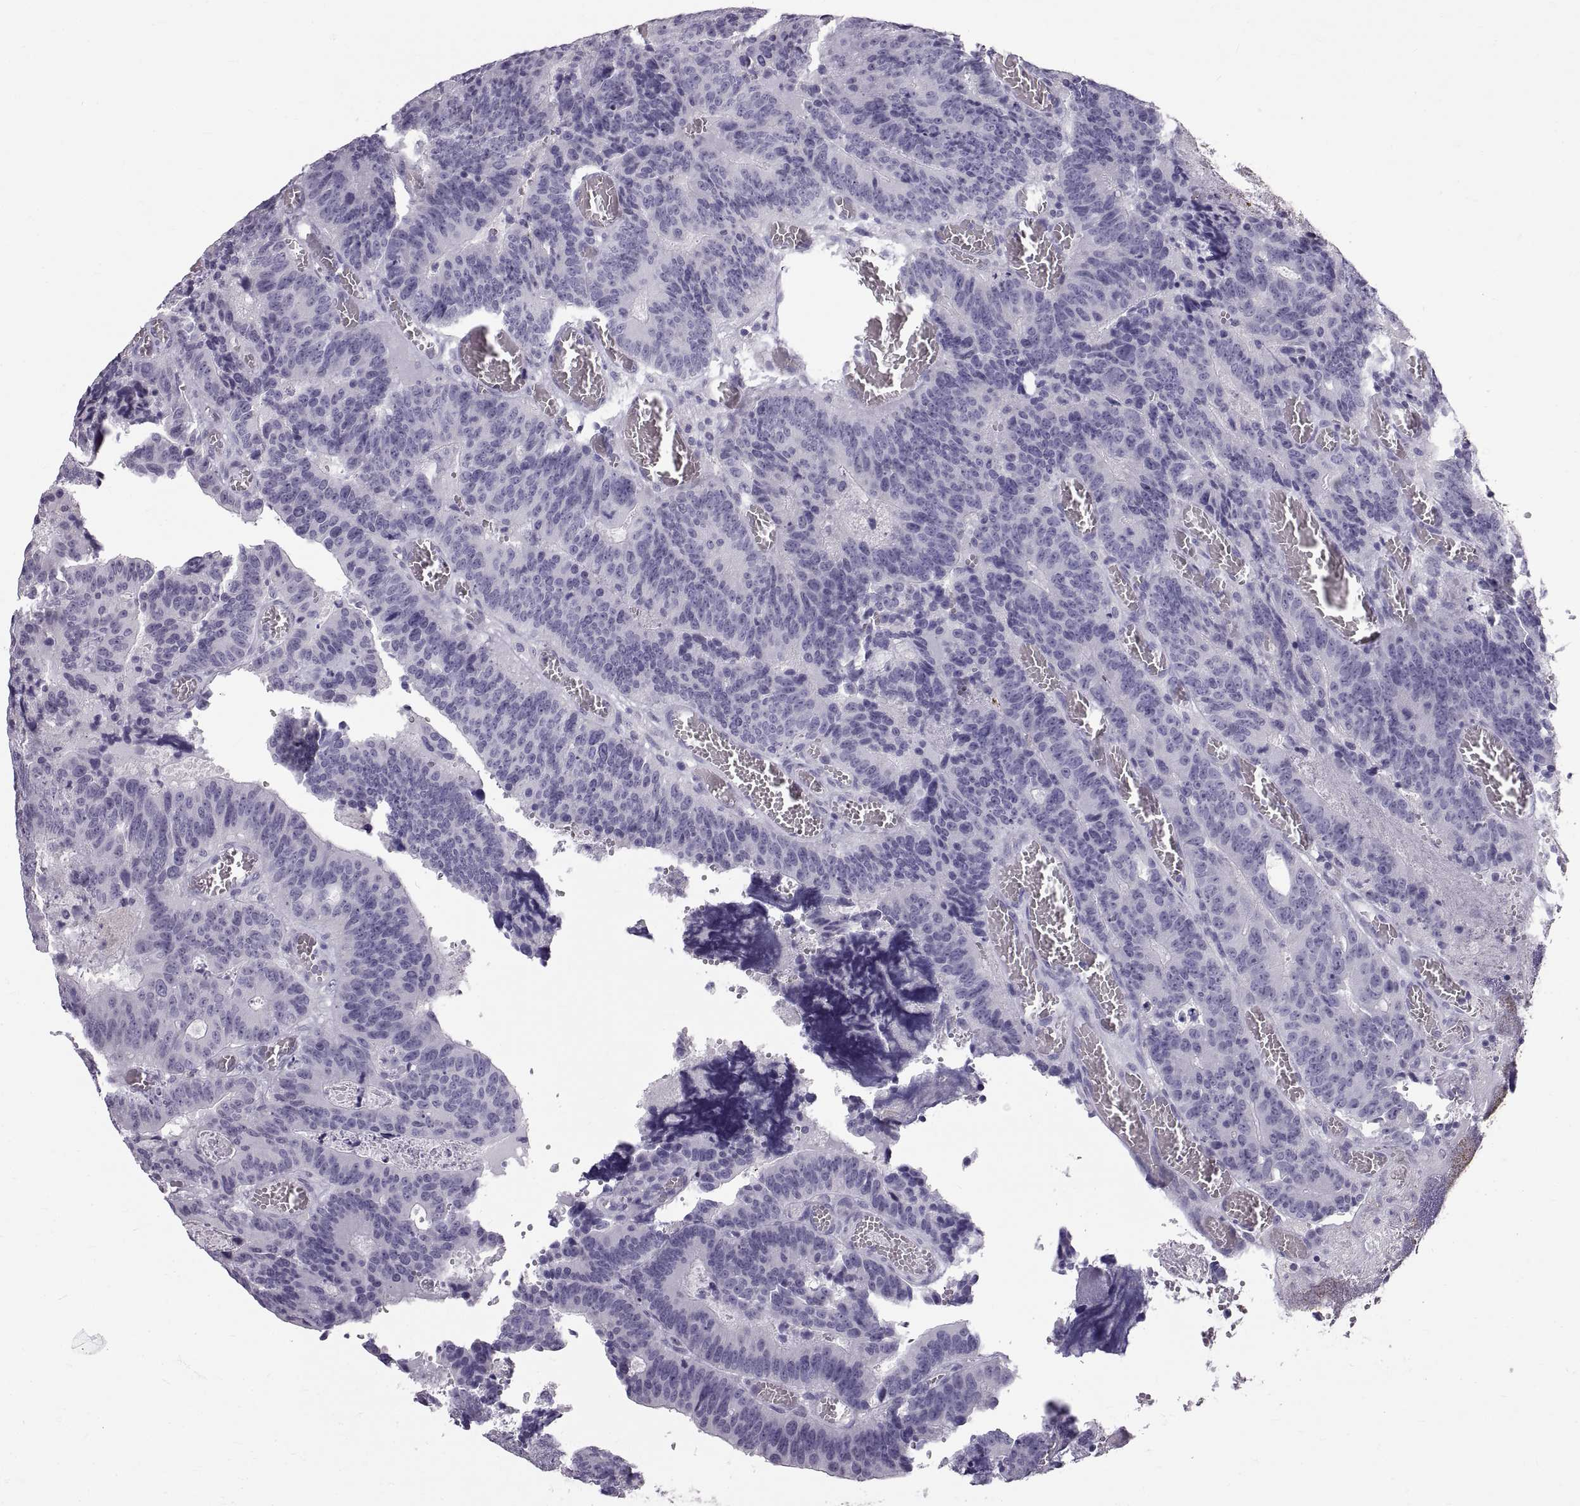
{"staining": {"intensity": "negative", "quantity": "none", "location": "none"}, "tissue": "colorectal cancer", "cell_type": "Tumor cells", "image_type": "cancer", "snomed": [{"axis": "morphology", "description": "Adenocarcinoma, NOS"}, {"axis": "topography", "description": "Colon"}], "caption": "Immunohistochemical staining of human colorectal adenocarcinoma displays no significant staining in tumor cells.", "gene": "WFDC8", "patient": {"sex": "female", "age": 82}}